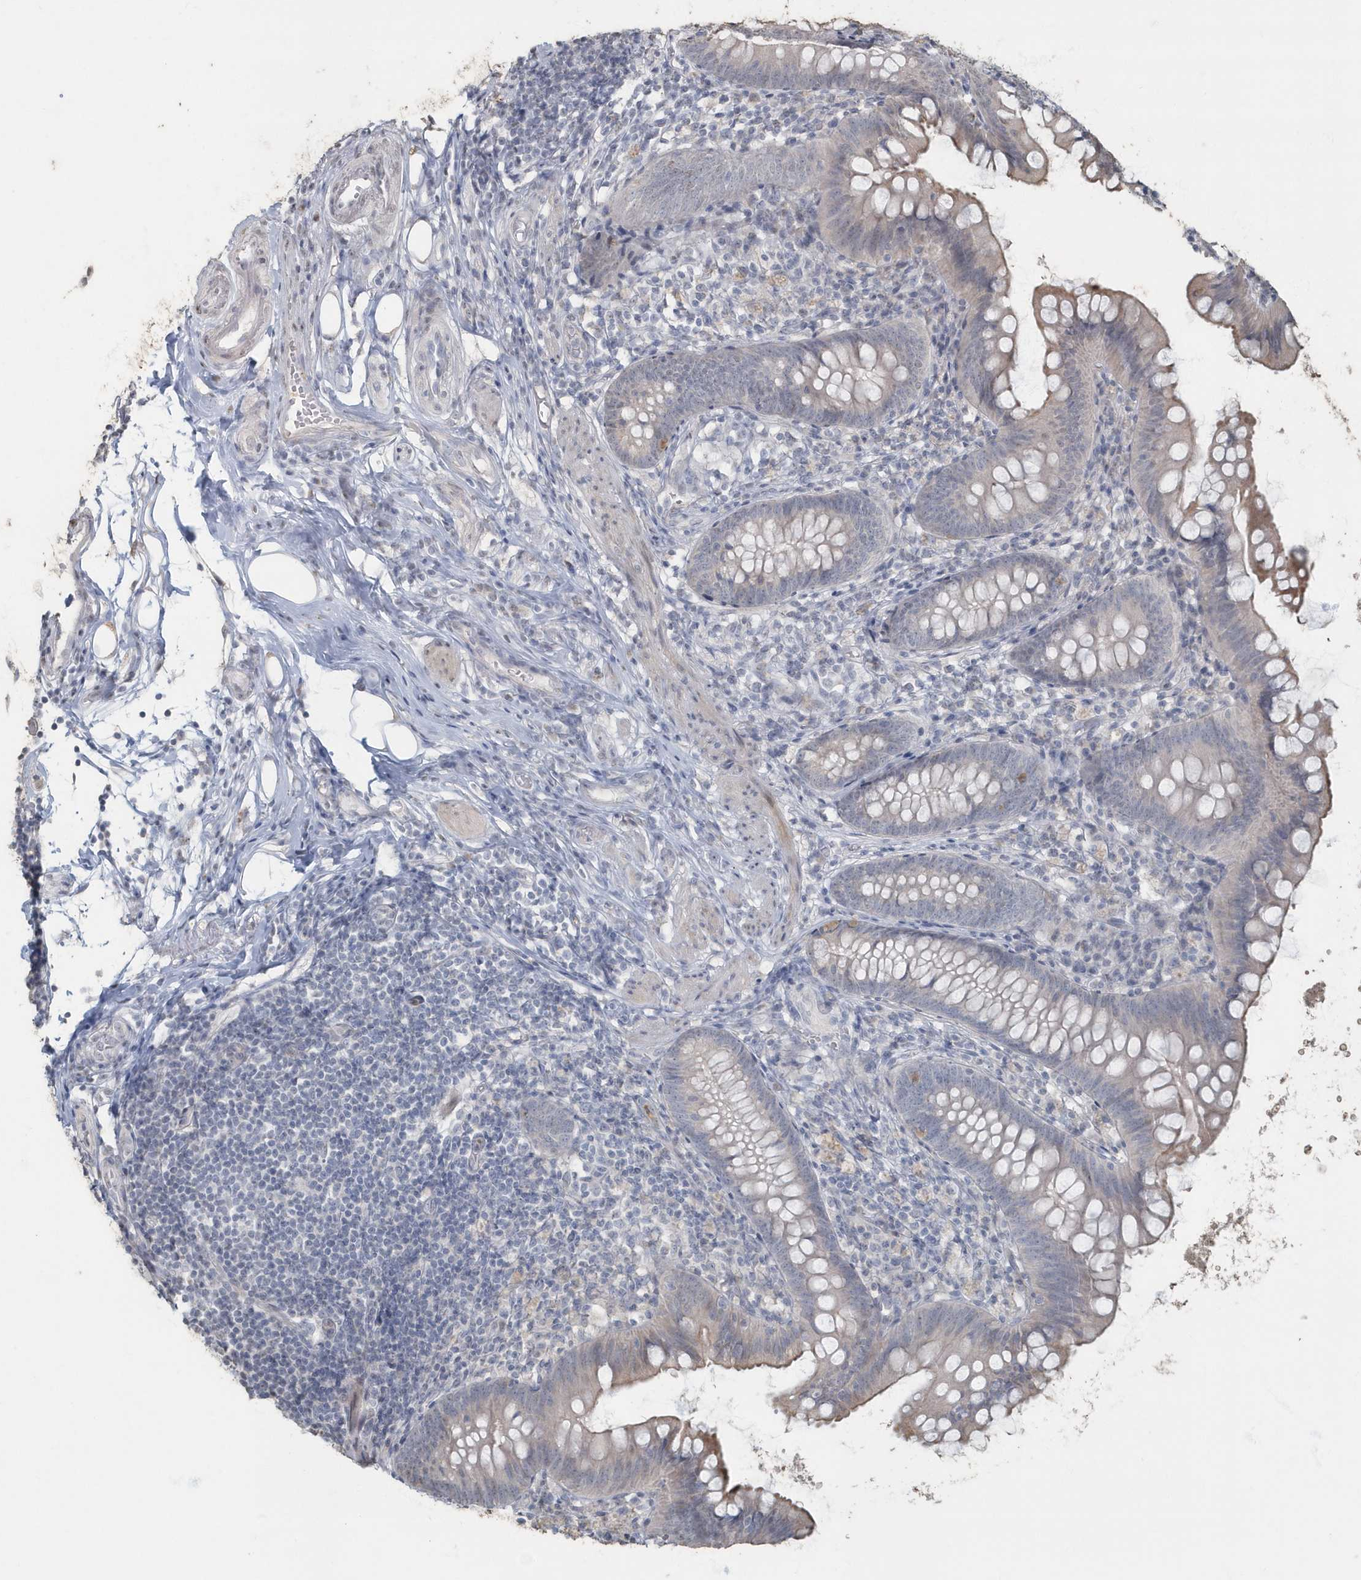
{"staining": {"intensity": "weak", "quantity": "25%-75%", "location": "cytoplasmic/membranous"}, "tissue": "appendix", "cell_type": "Glandular cells", "image_type": "normal", "snomed": [{"axis": "morphology", "description": "Normal tissue, NOS"}, {"axis": "topography", "description": "Appendix"}], "caption": "The image displays a brown stain indicating the presence of a protein in the cytoplasmic/membranous of glandular cells in appendix. (Brightfield microscopy of DAB IHC at high magnification).", "gene": "MYOT", "patient": {"sex": "female", "age": 62}}